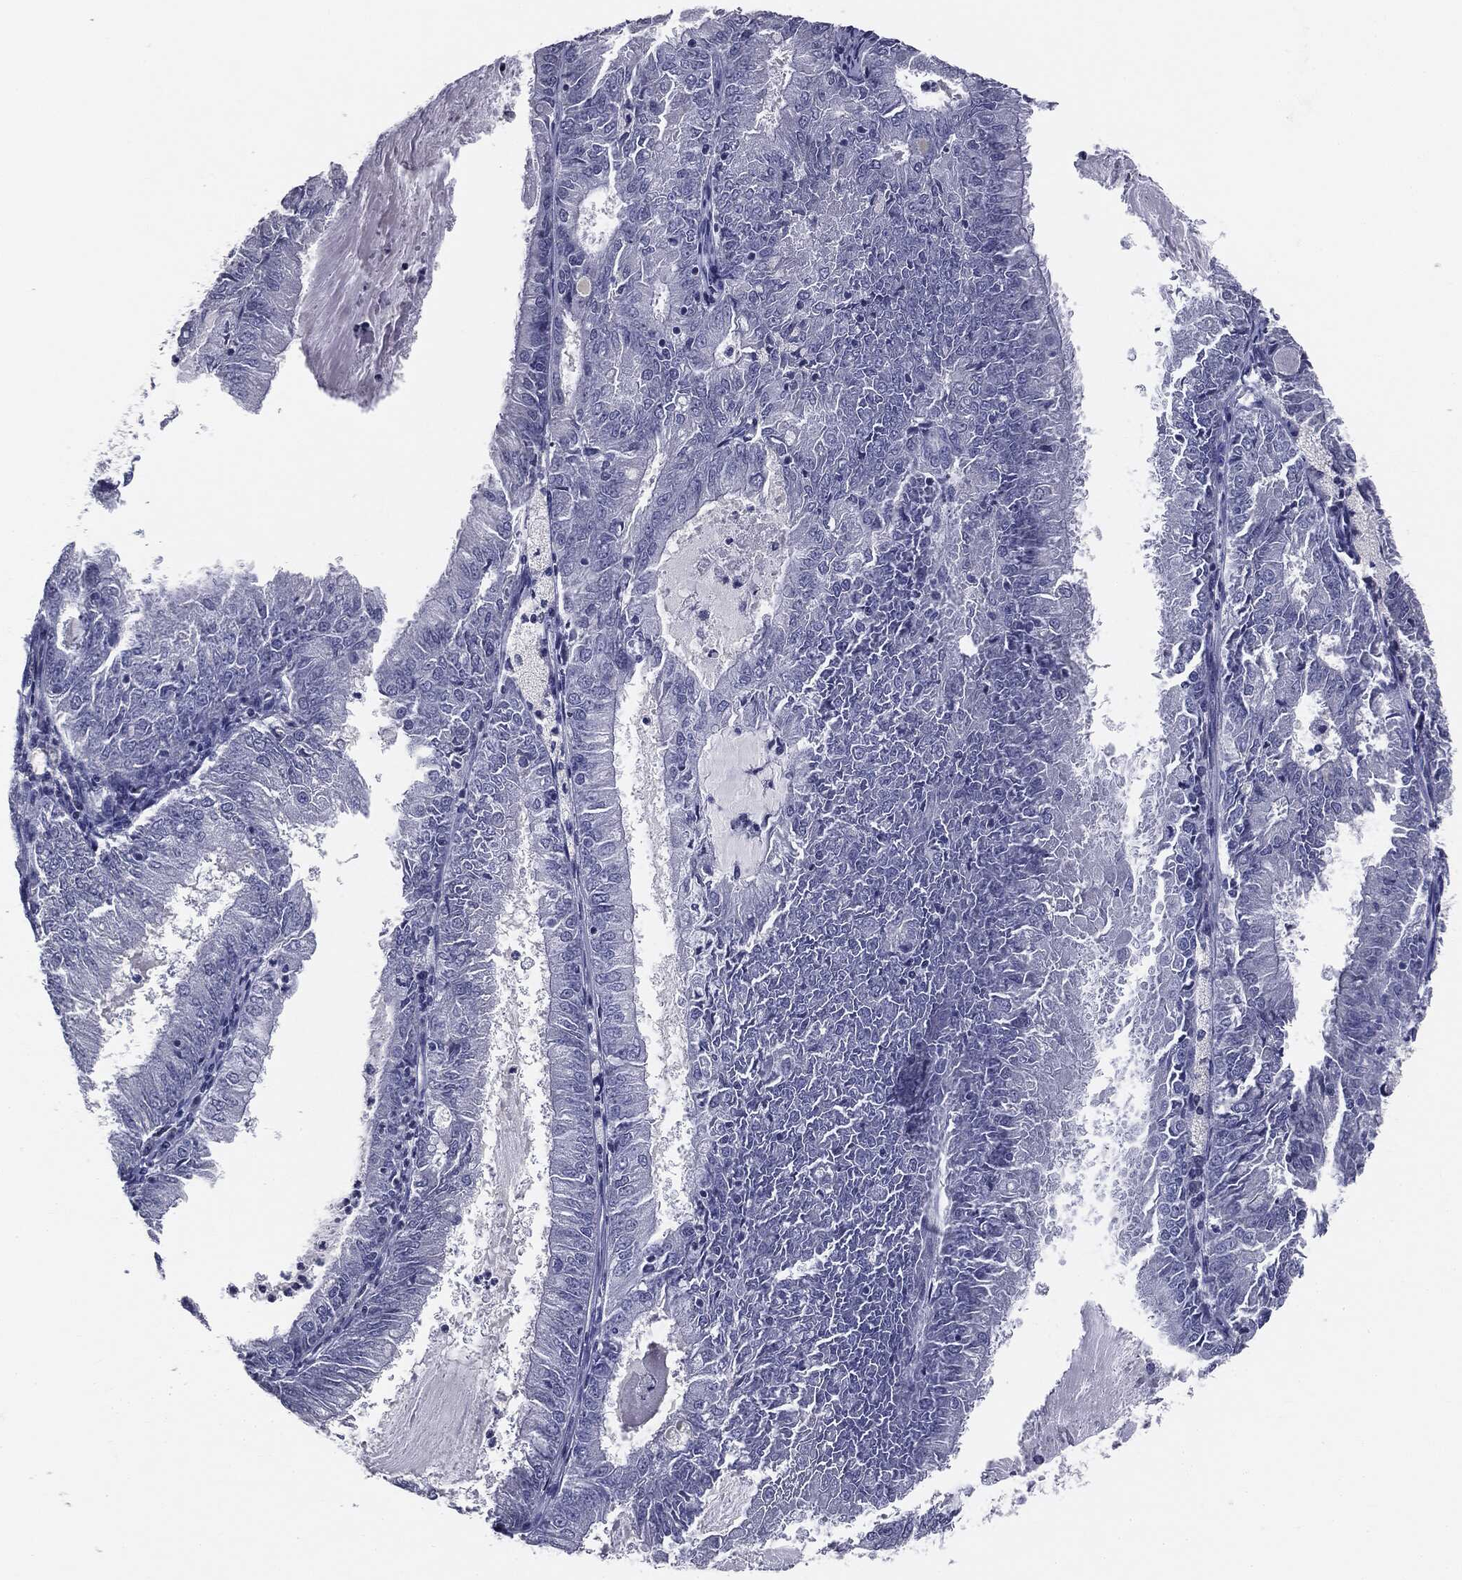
{"staining": {"intensity": "negative", "quantity": "none", "location": "none"}, "tissue": "endometrial cancer", "cell_type": "Tumor cells", "image_type": "cancer", "snomed": [{"axis": "morphology", "description": "Adenocarcinoma, NOS"}, {"axis": "topography", "description": "Endometrium"}], "caption": "A high-resolution photomicrograph shows IHC staining of adenocarcinoma (endometrial), which displays no significant expression in tumor cells.", "gene": "AFP", "patient": {"sex": "female", "age": 57}}